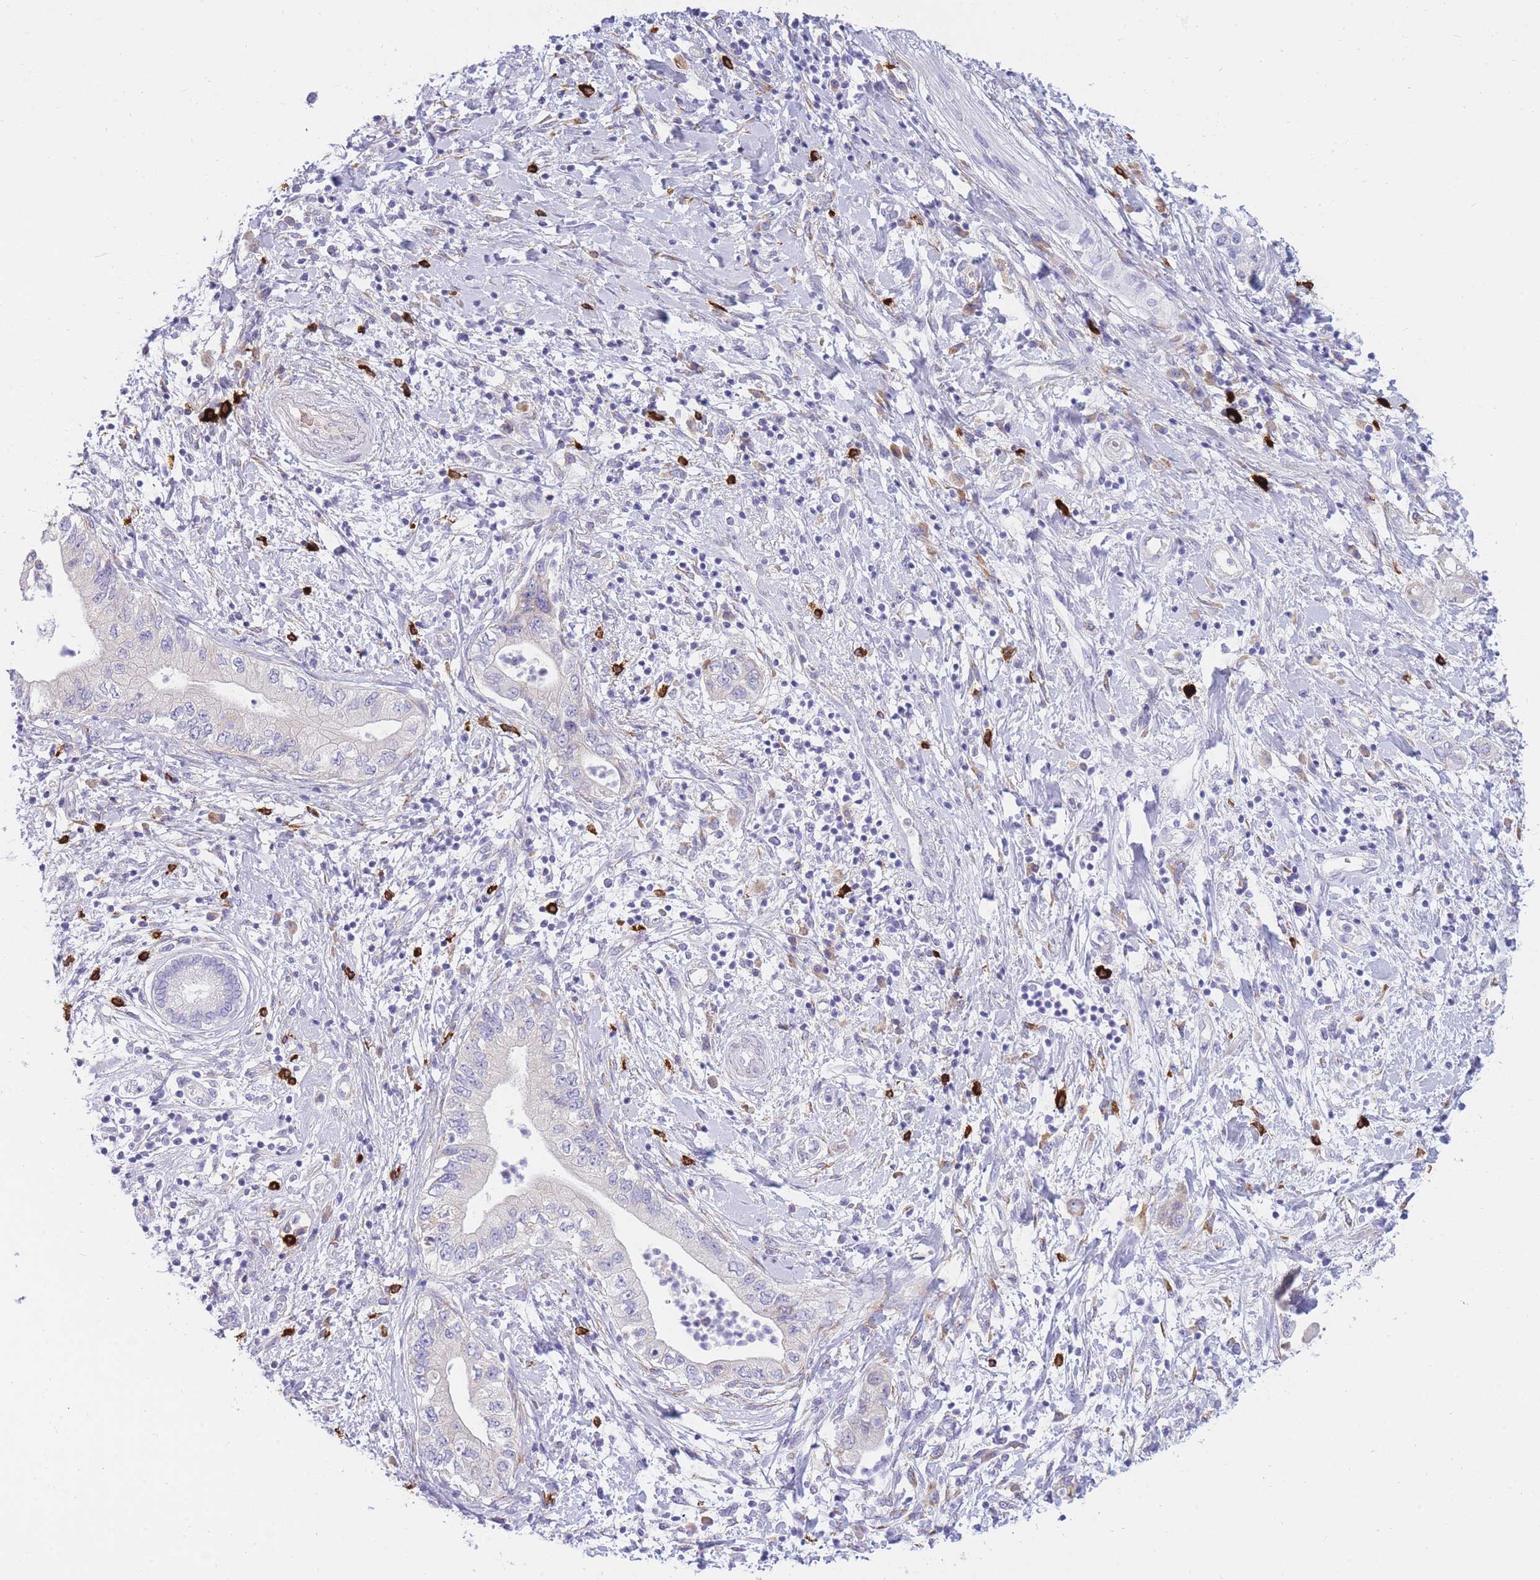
{"staining": {"intensity": "negative", "quantity": "none", "location": "none"}, "tissue": "pancreatic cancer", "cell_type": "Tumor cells", "image_type": "cancer", "snomed": [{"axis": "morphology", "description": "Adenocarcinoma, NOS"}, {"axis": "topography", "description": "Pancreas"}], "caption": "DAB immunohistochemical staining of adenocarcinoma (pancreatic) exhibits no significant expression in tumor cells.", "gene": "TPSD1", "patient": {"sex": "female", "age": 73}}